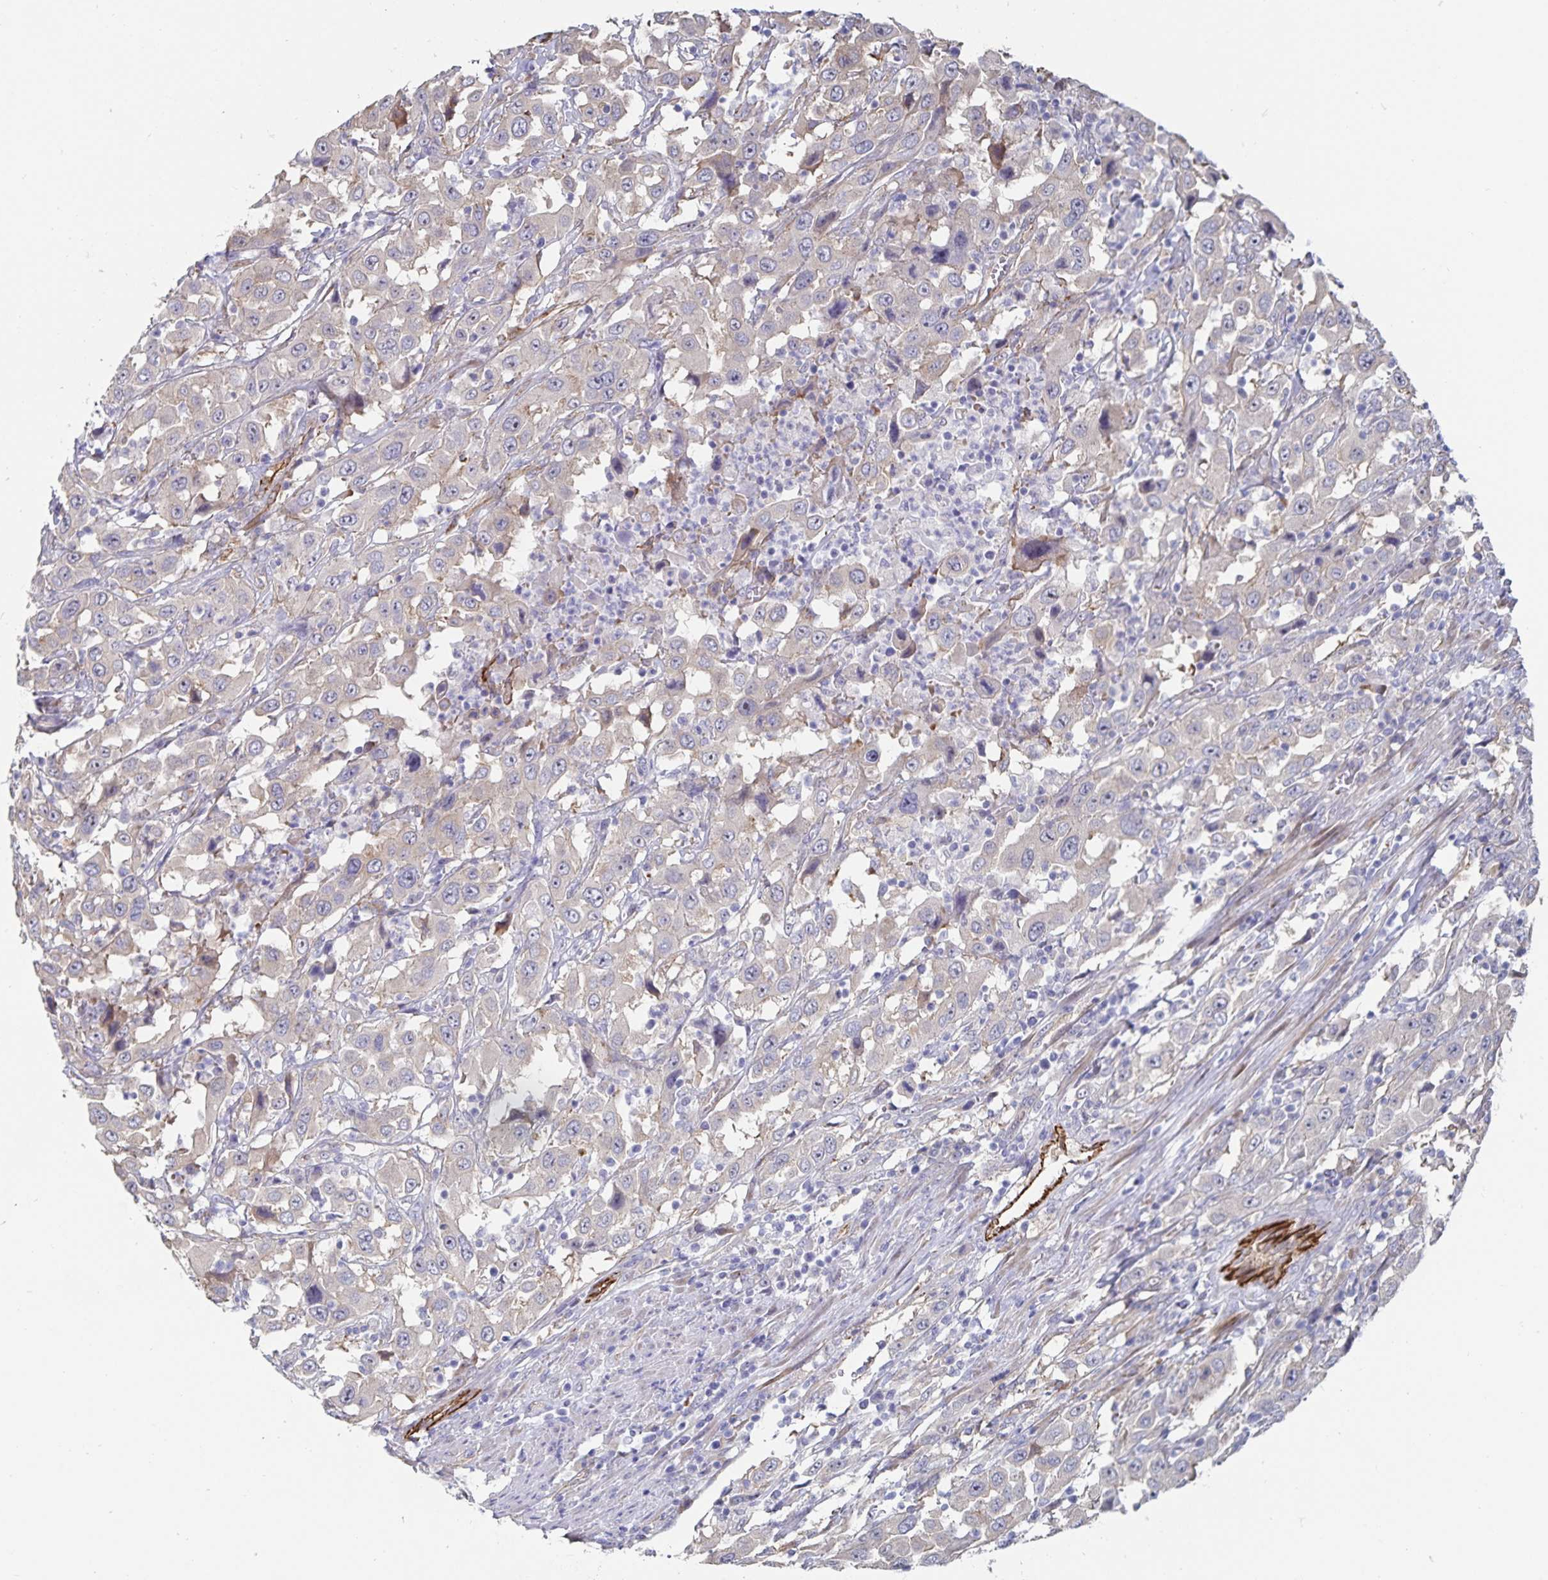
{"staining": {"intensity": "negative", "quantity": "none", "location": "none"}, "tissue": "urothelial cancer", "cell_type": "Tumor cells", "image_type": "cancer", "snomed": [{"axis": "morphology", "description": "Urothelial carcinoma, High grade"}, {"axis": "topography", "description": "Urinary bladder"}], "caption": "Protein analysis of urothelial carcinoma (high-grade) shows no significant staining in tumor cells.", "gene": "SSTR1", "patient": {"sex": "male", "age": 61}}